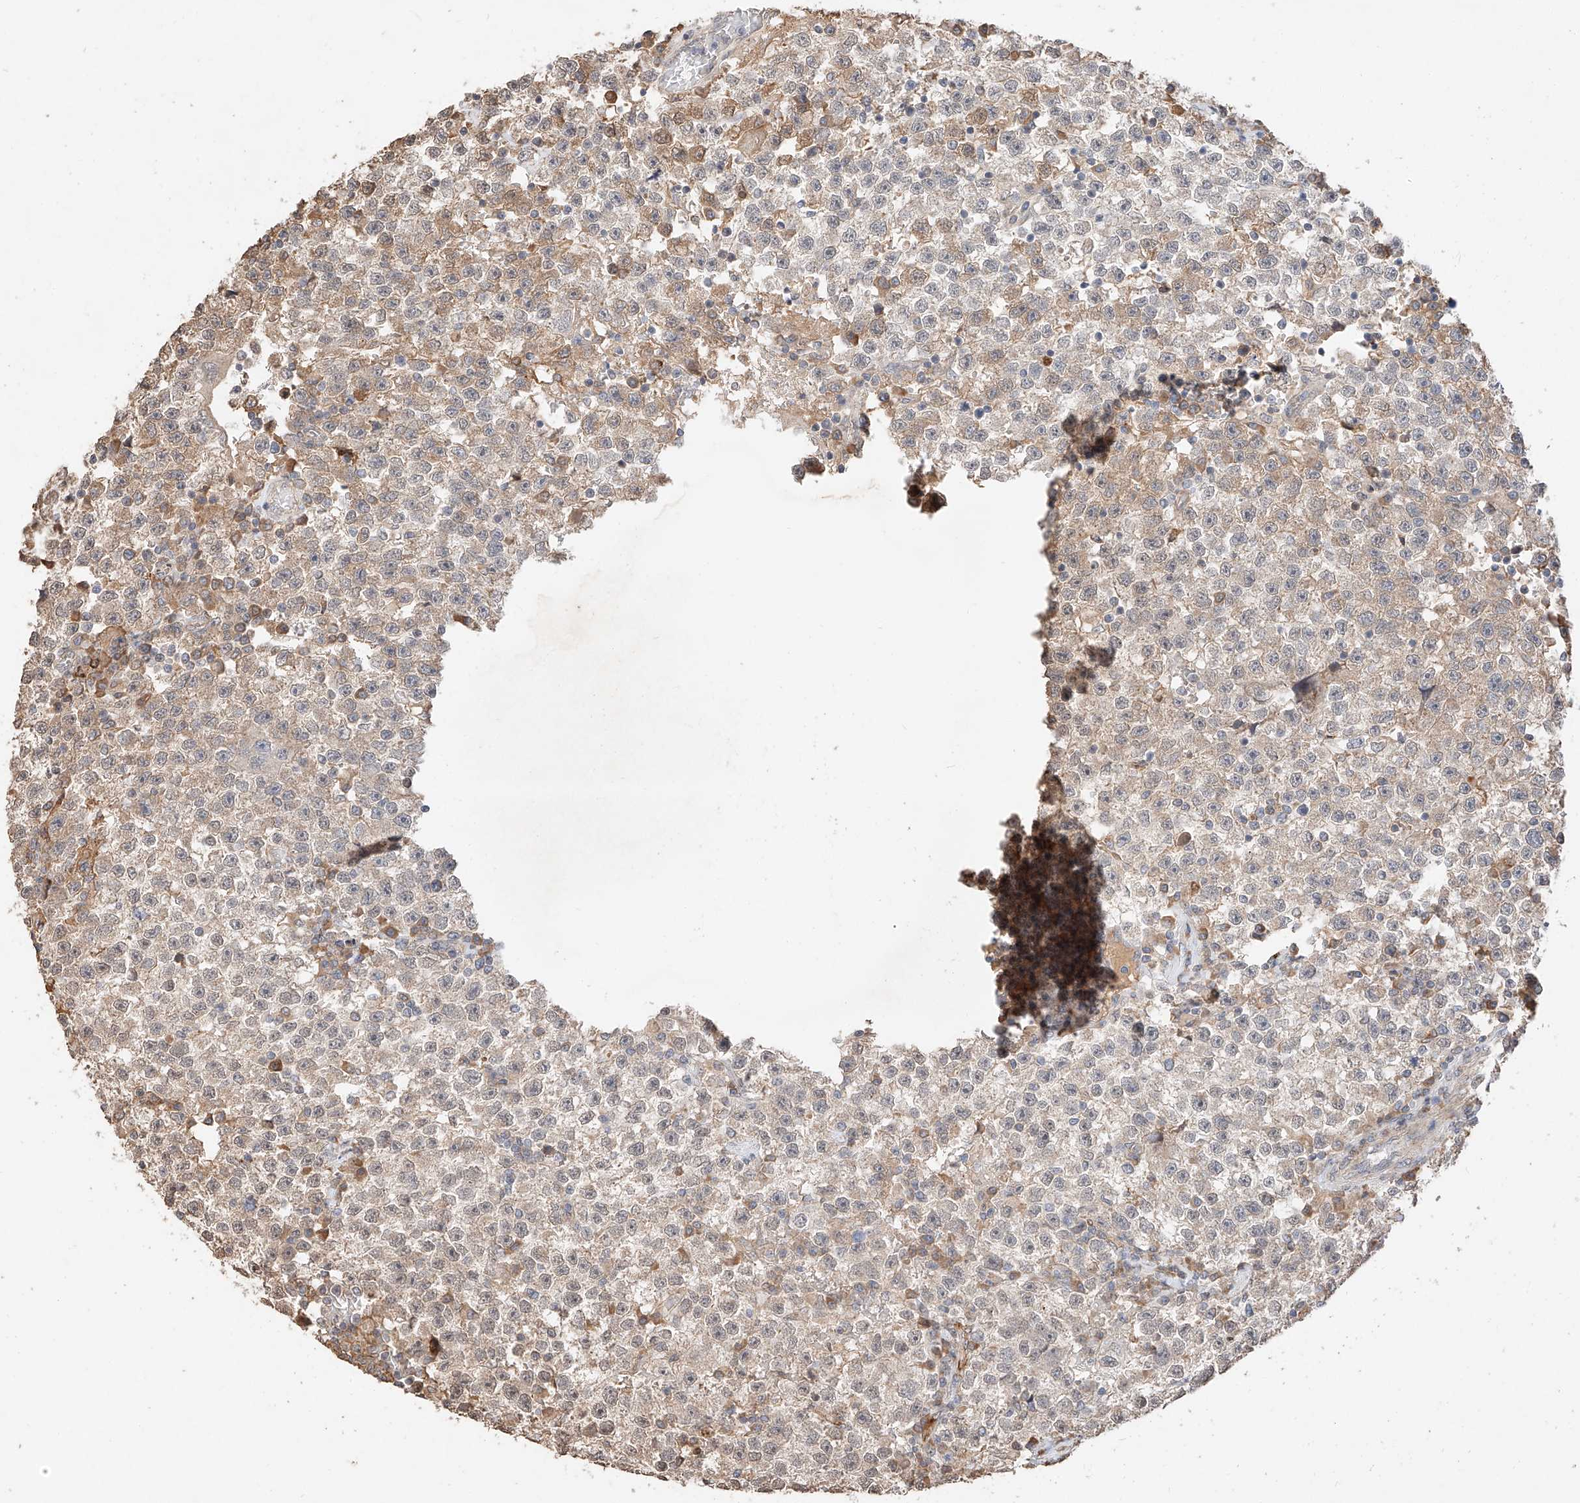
{"staining": {"intensity": "weak", "quantity": "25%-75%", "location": "cytoplasmic/membranous"}, "tissue": "testis cancer", "cell_type": "Tumor cells", "image_type": "cancer", "snomed": [{"axis": "morphology", "description": "Seminoma, NOS"}, {"axis": "topography", "description": "Testis"}], "caption": "Testis cancer (seminoma) was stained to show a protein in brown. There is low levels of weak cytoplasmic/membranous expression in approximately 25%-75% of tumor cells.", "gene": "SUSD6", "patient": {"sex": "male", "age": 22}}